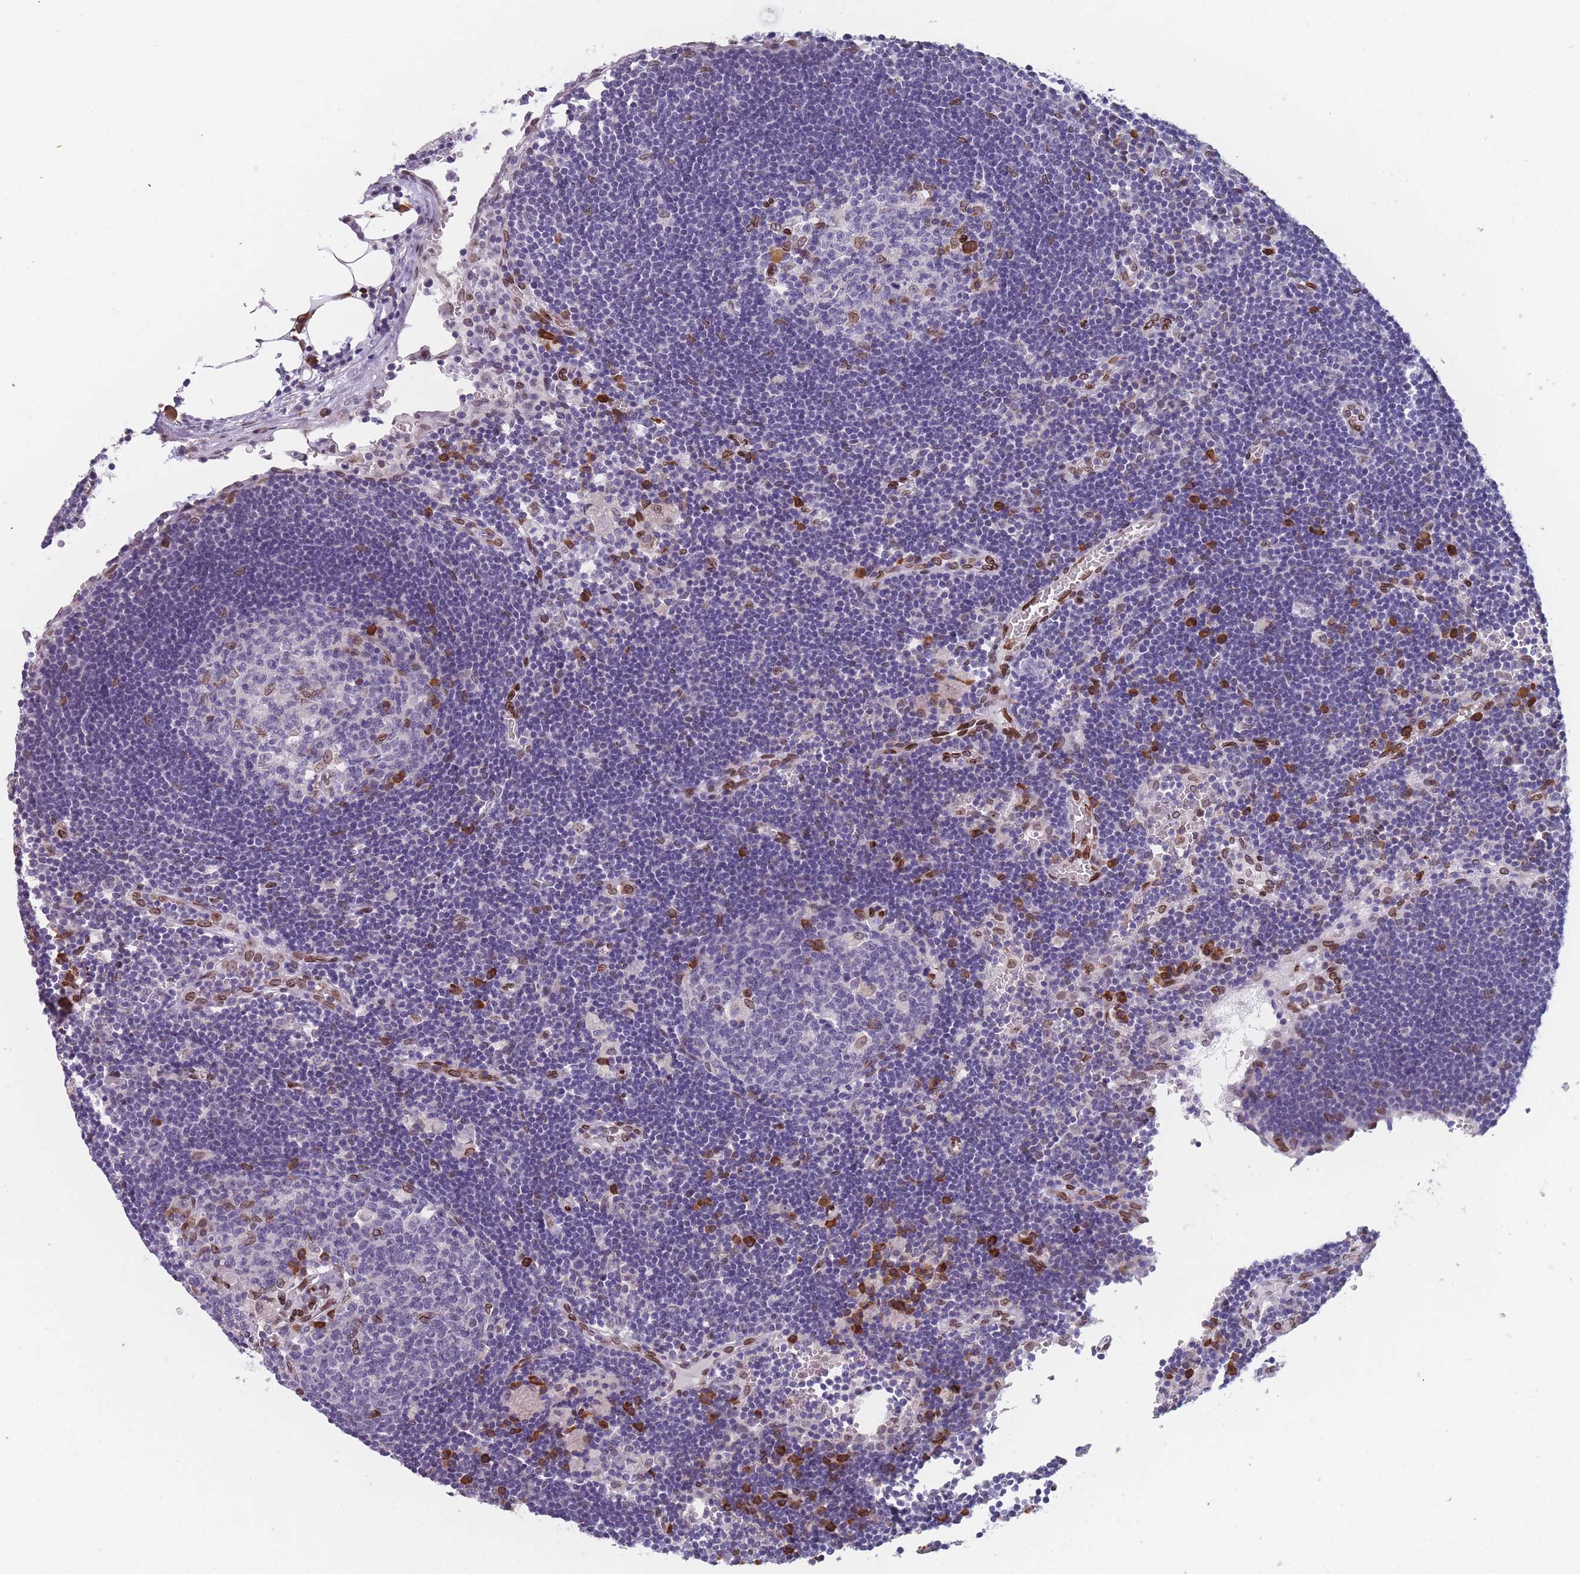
{"staining": {"intensity": "weak", "quantity": "<25%", "location": "cytoplasmic/membranous,nuclear"}, "tissue": "lymph node", "cell_type": "Germinal center cells", "image_type": "normal", "snomed": [{"axis": "morphology", "description": "Normal tissue, NOS"}, {"axis": "topography", "description": "Lymph node"}], "caption": "Immunohistochemistry micrograph of benign lymph node: human lymph node stained with DAB exhibits no significant protein expression in germinal center cells. (DAB IHC with hematoxylin counter stain).", "gene": "ZBTB1", "patient": {"sex": "male", "age": 62}}